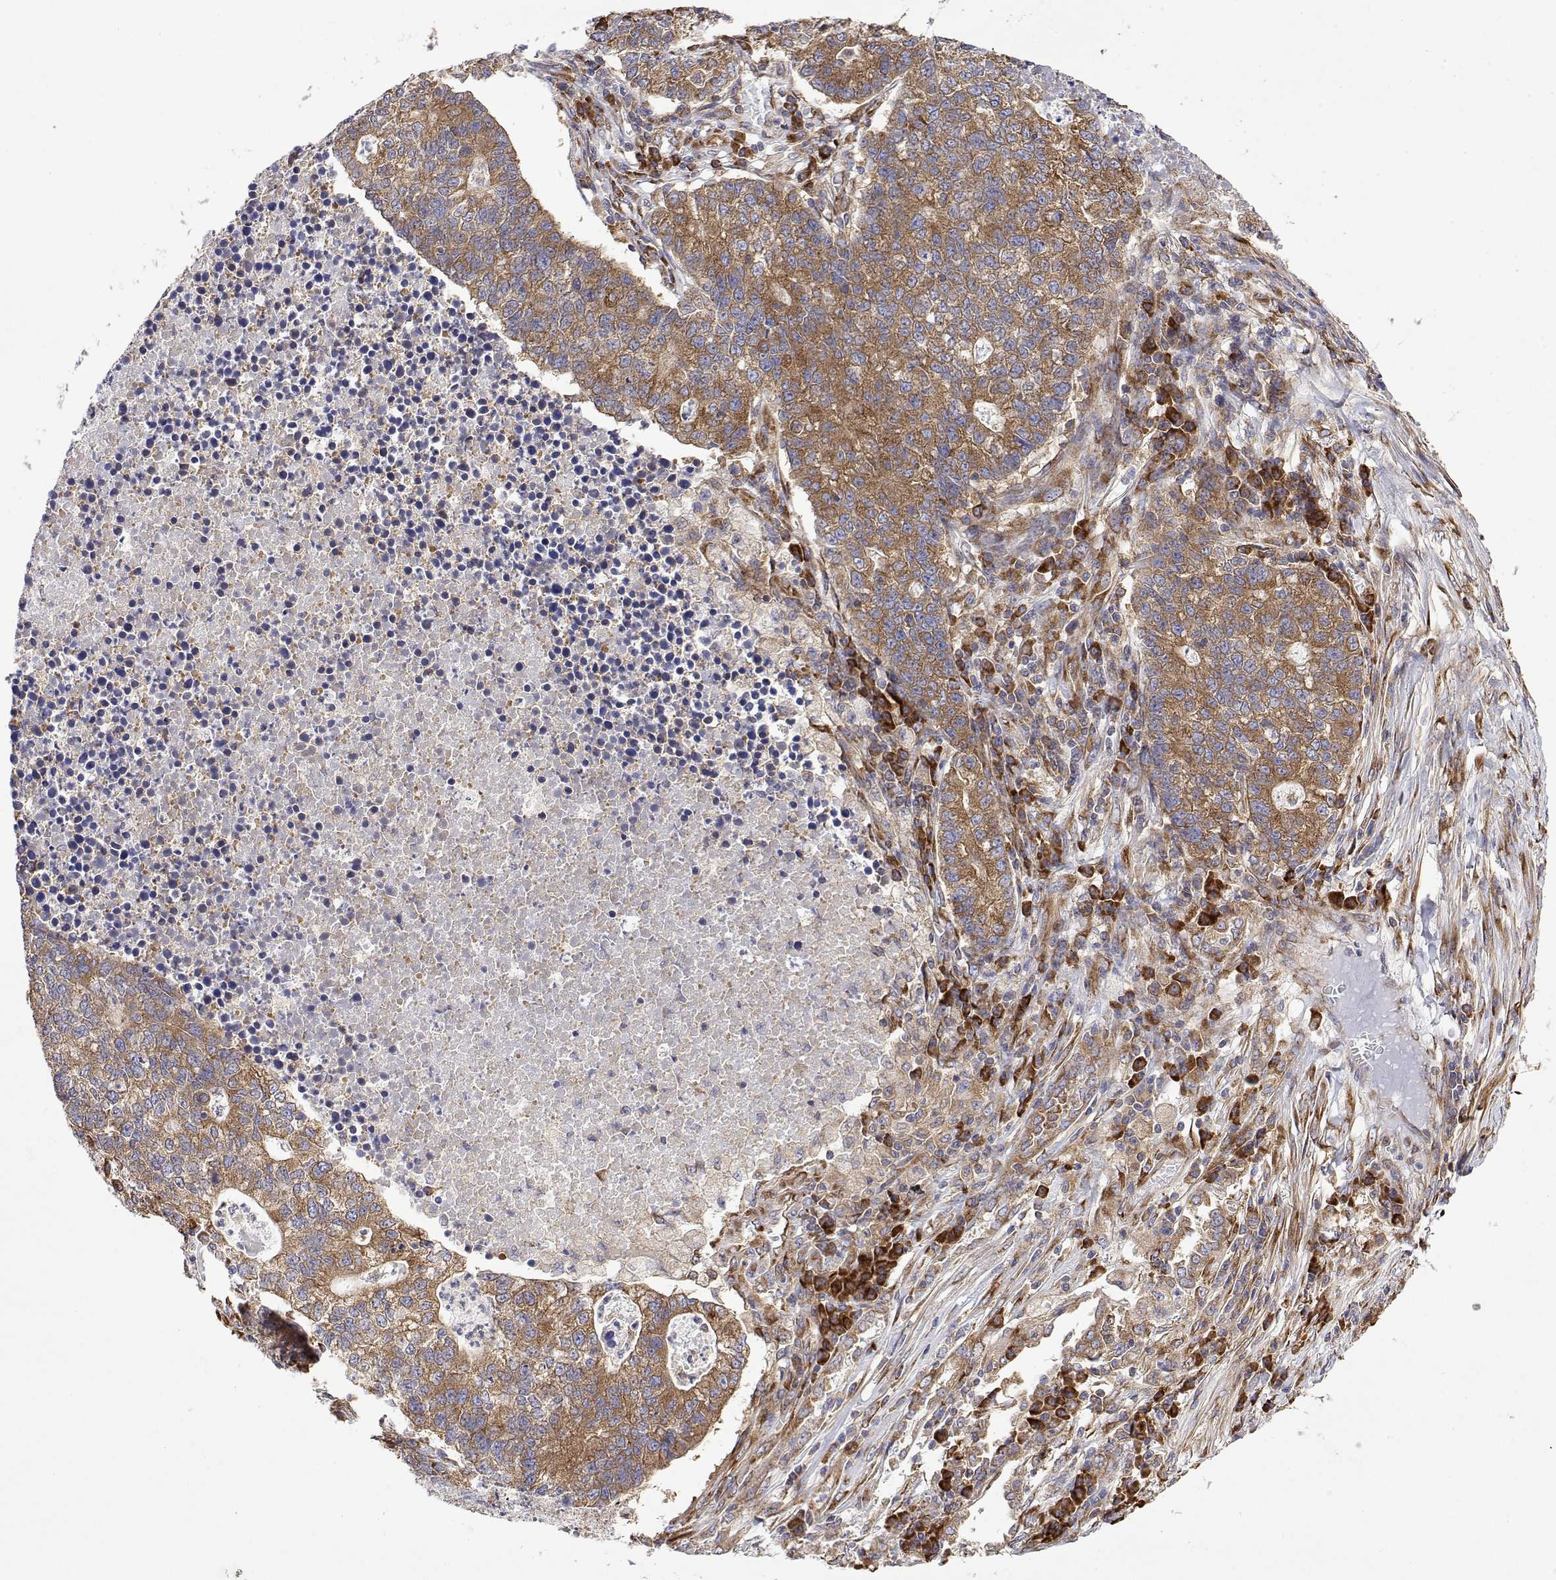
{"staining": {"intensity": "moderate", "quantity": ">75%", "location": "cytoplasmic/membranous"}, "tissue": "lung cancer", "cell_type": "Tumor cells", "image_type": "cancer", "snomed": [{"axis": "morphology", "description": "Adenocarcinoma, NOS"}, {"axis": "topography", "description": "Lung"}], "caption": "Tumor cells display medium levels of moderate cytoplasmic/membranous positivity in about >75% of cells in lung cancer.", "gene": "EEF1G", "patient": {"sex": "male", "age": 57}}